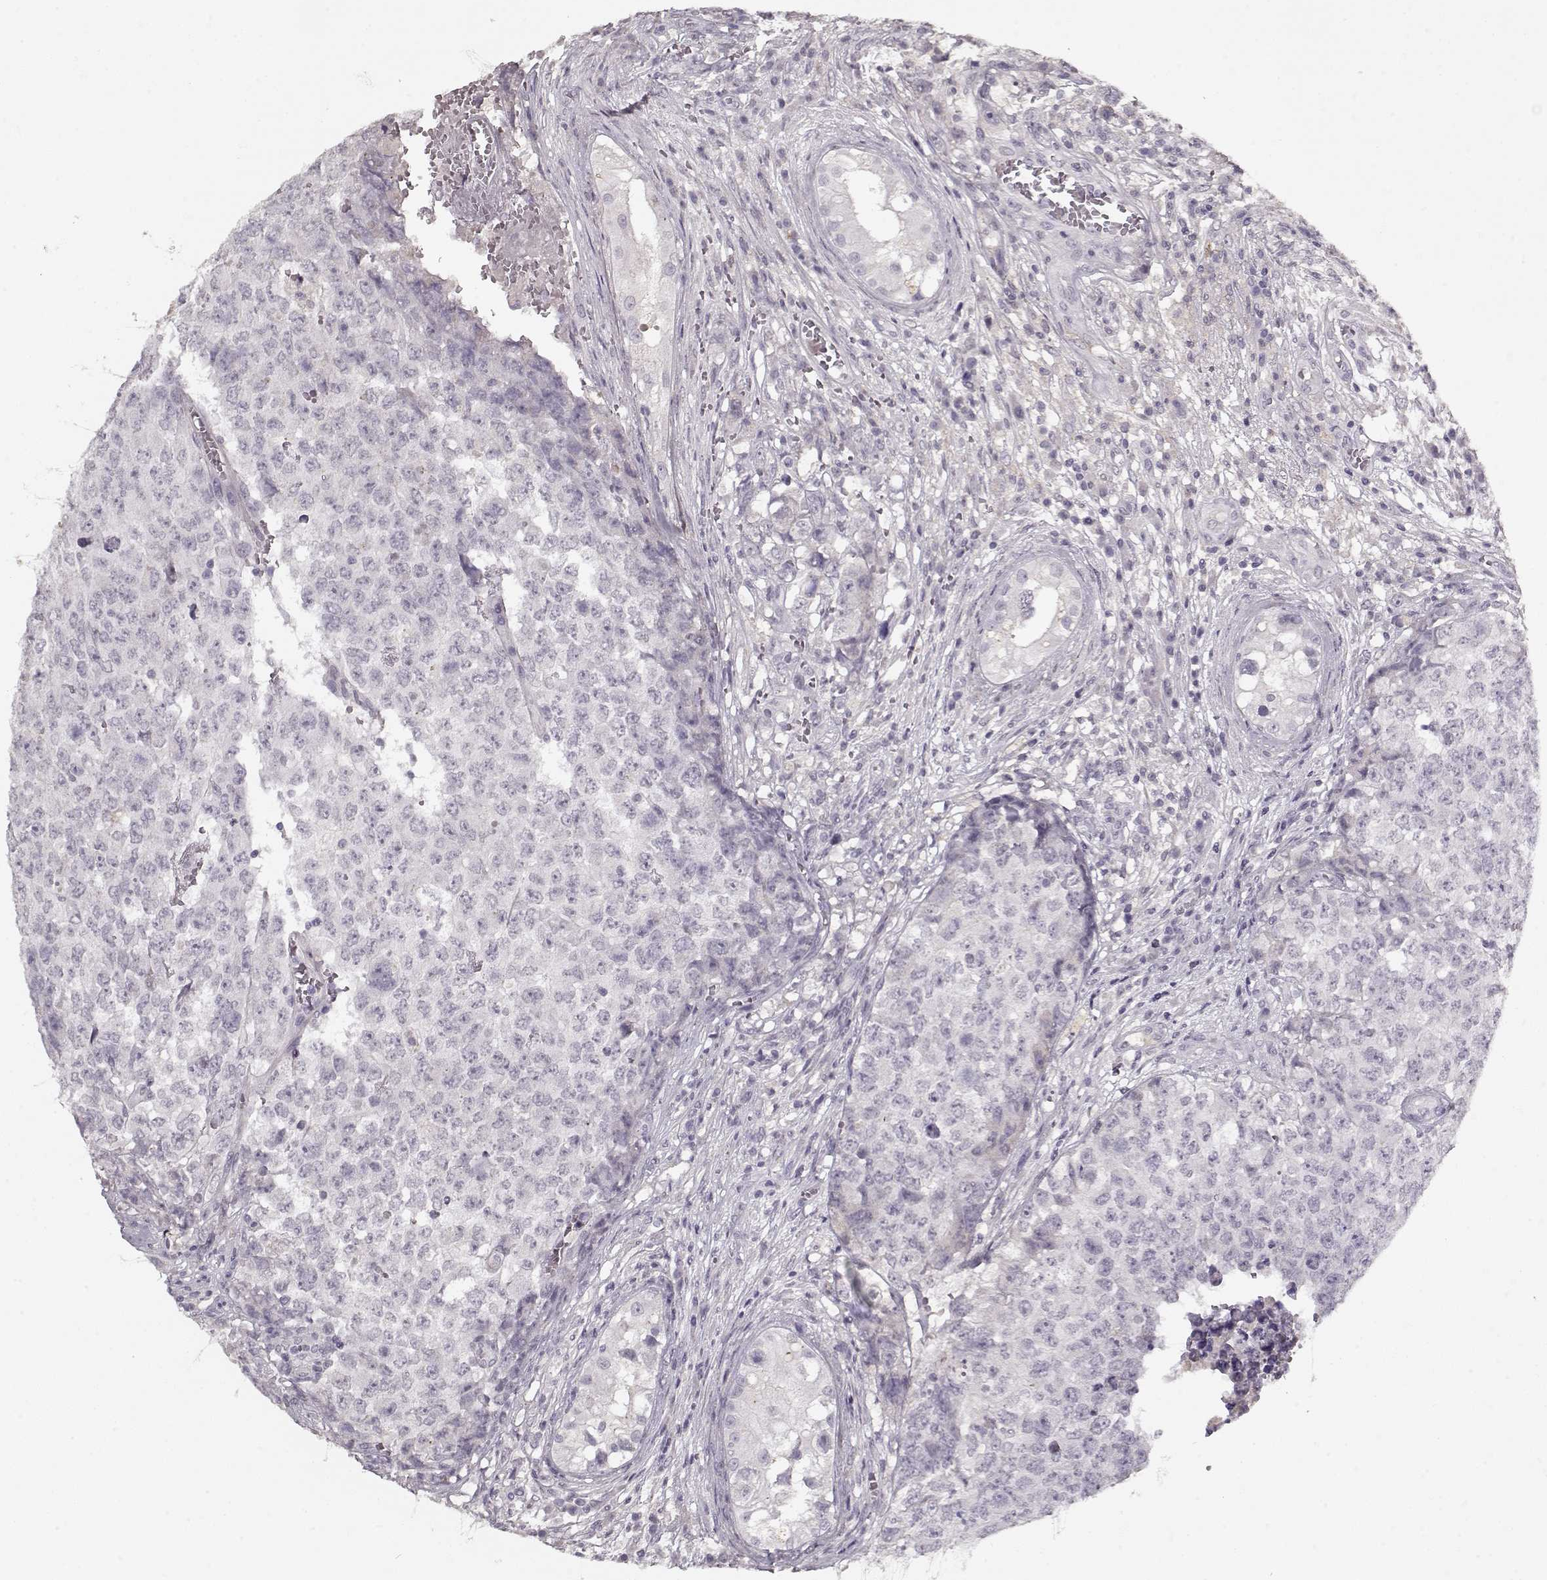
{"staining": {"intensity": "negative", "quantity": "none", "location": "none"}, "tissue": "testis cancer", "cell_type": "Tumor cells", "image_type": "cancer", "snomed": [{"axis": "morphology", "description": "Carcinoma, Embryonal, NOS"}, {"axis": "topography", "description": "Testis"}], "caption": "This is an immunohistochemistry micrograph of testis cancer (embryonal carcinoma). There is no positivity in tumor cells.", "gene": "LUM", "patient": {"sex": "male", "age": 23}}